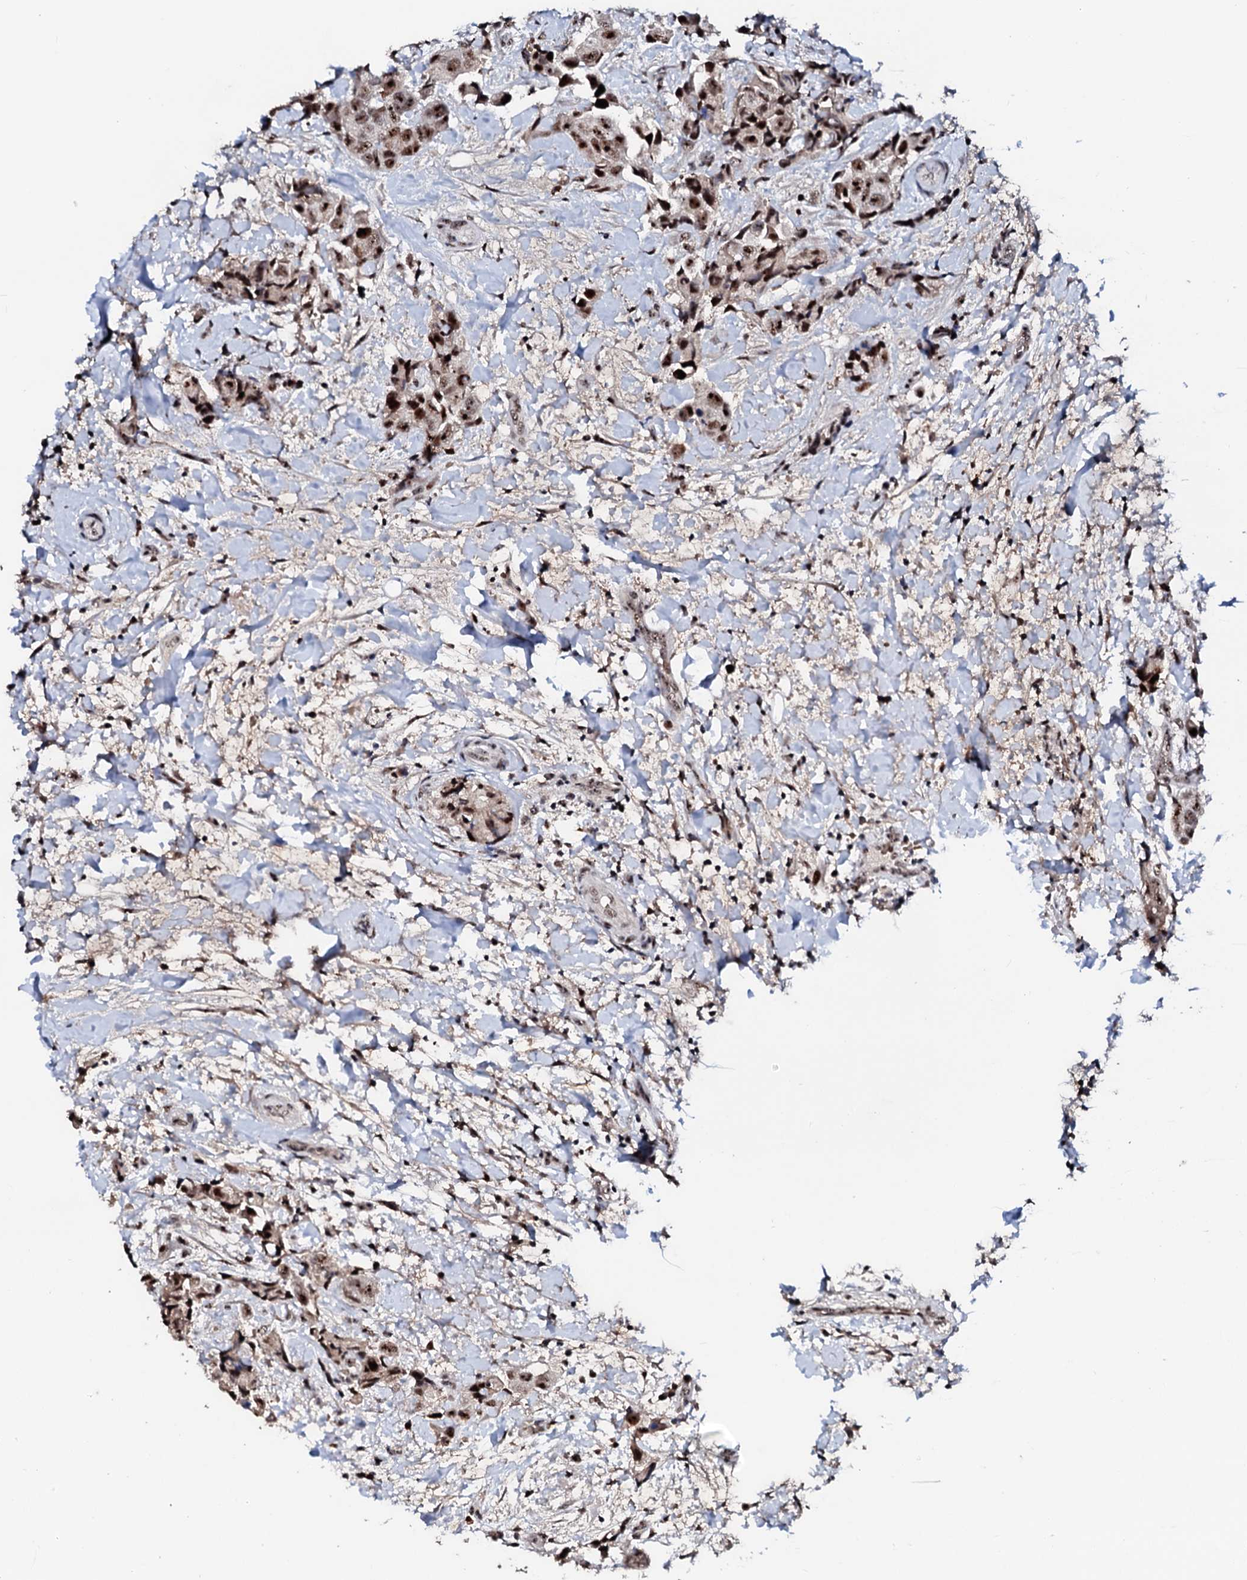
{"staining": {"intensity": "moderate", "quantity": ">75%", "location": "nuclear"}, "tissue": "breast cancer", "cell_type": "Tumor cells", "image_type": "cancer", "snomed": [{"axis": "morphology", "description": "Normal tissue, NOS"}, {"axis": "morphology", "description": "Duct carcinoma"}, {"axis": "topography", "description": "Breast"}], "caption": "A photomicrograph showing moderate nuclear expression in approximately >75% of tumor cells in breast cancer (infiltrating ductal carcinoma), as visualized by brown immunohistochemical staining.", "gene": "NEUROG3", "patient": {"sex": "female", "age": 62}}